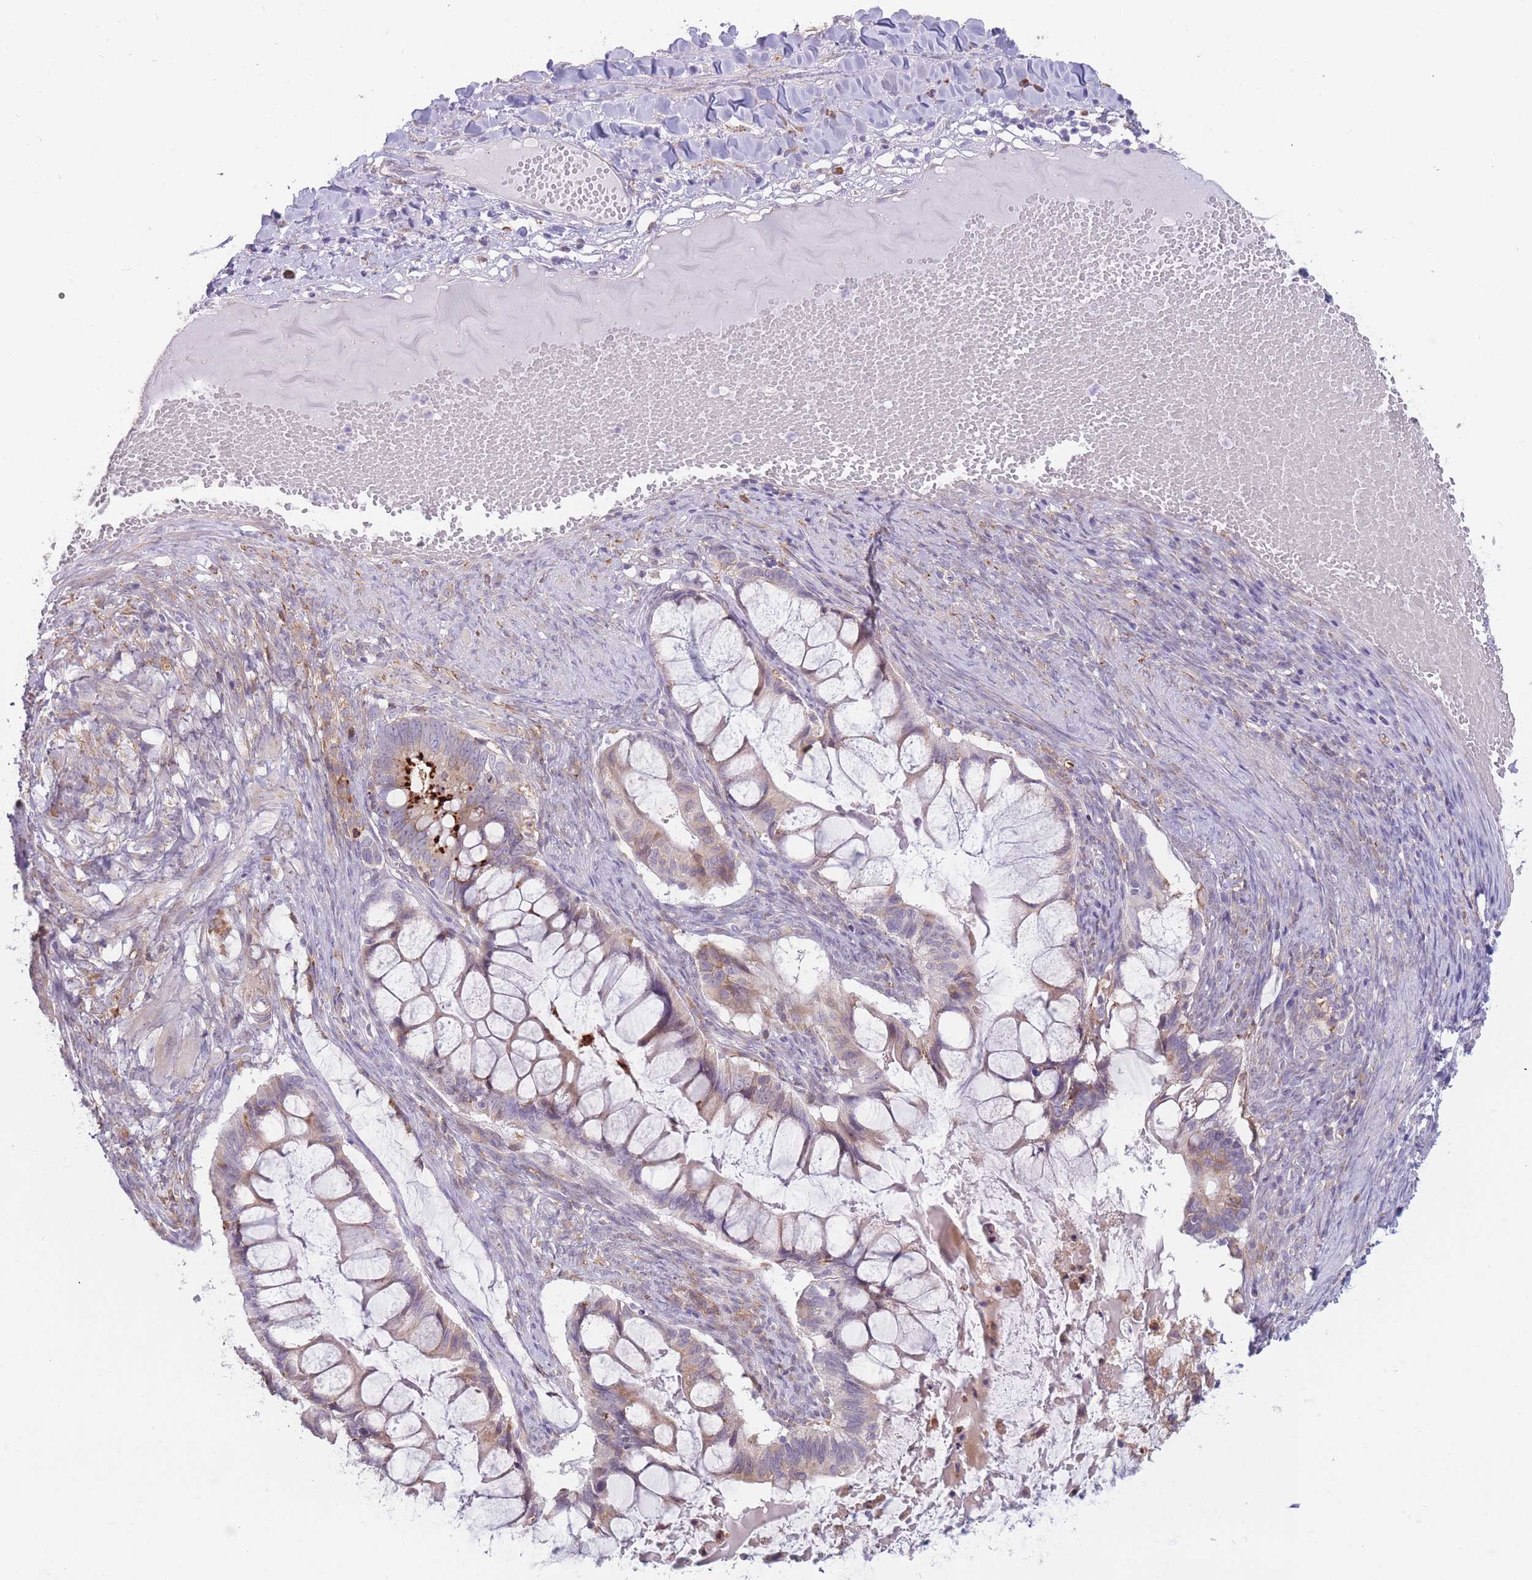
{"staining": {"intensity": "strong", "quantity": "<25%", "location": "cytoplasmic/membranous"}, "tissue": "ovarian cancer", "cell_type": "Tumor cells", "image_type": "cancer", "snomed": [{"axis": "morphology", "description": "Cystadenocarcinoma, mucinous, NOS"}, {"axis": "topography", "description": "Ovary"}], "caption": "About <25% of tumor cells in mucinous cystadenocarcinoma (ovarian) display strong cytoplasmic/membranous protein expression as visualized by brown immunohistochemical staining.", "gene": "TRAPPC5", "patient": {"sex": "female", "age": 61}}